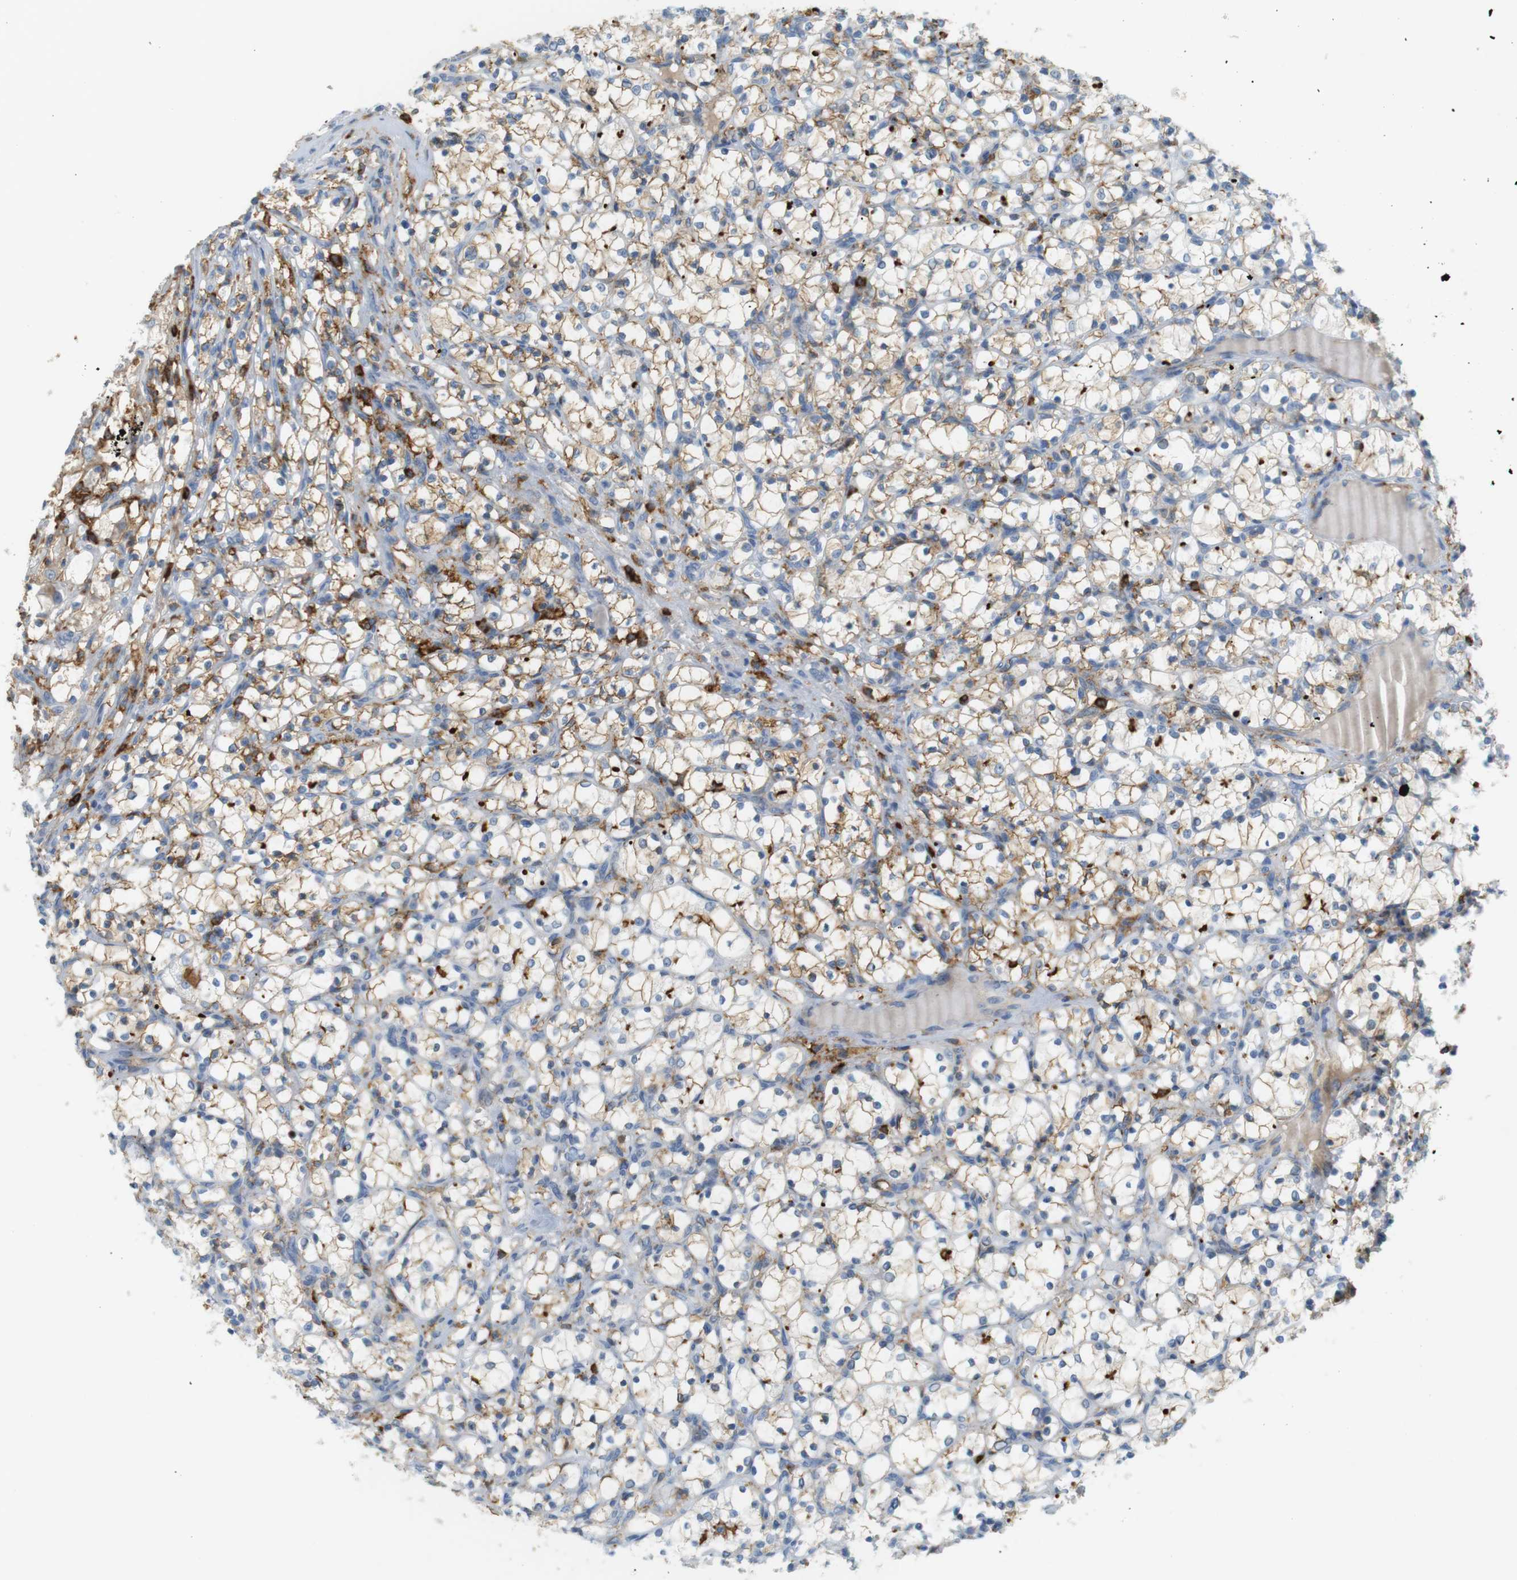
{"staining": {"intensity": "weak", "quantity": "25%-75%", "location": "cytoplasmic/membranous"}, "tissue": "renal cancer", "cell_type": "Tumor cells", "image_type": "cancer", "snomed": [{"axis": "morphology", "description": "Adenocarcinoma, NOS"}, {"axis": "topography", "description": "Kidney"}], "caption": "Renal adenocarcinoma stained with a brown dye shows weak cytoplasmic/membranous positive positivity in about 25%-75% of tumor cells.", "gene": "SIRPA", "patient": {"sex": "female", "age": 69}}